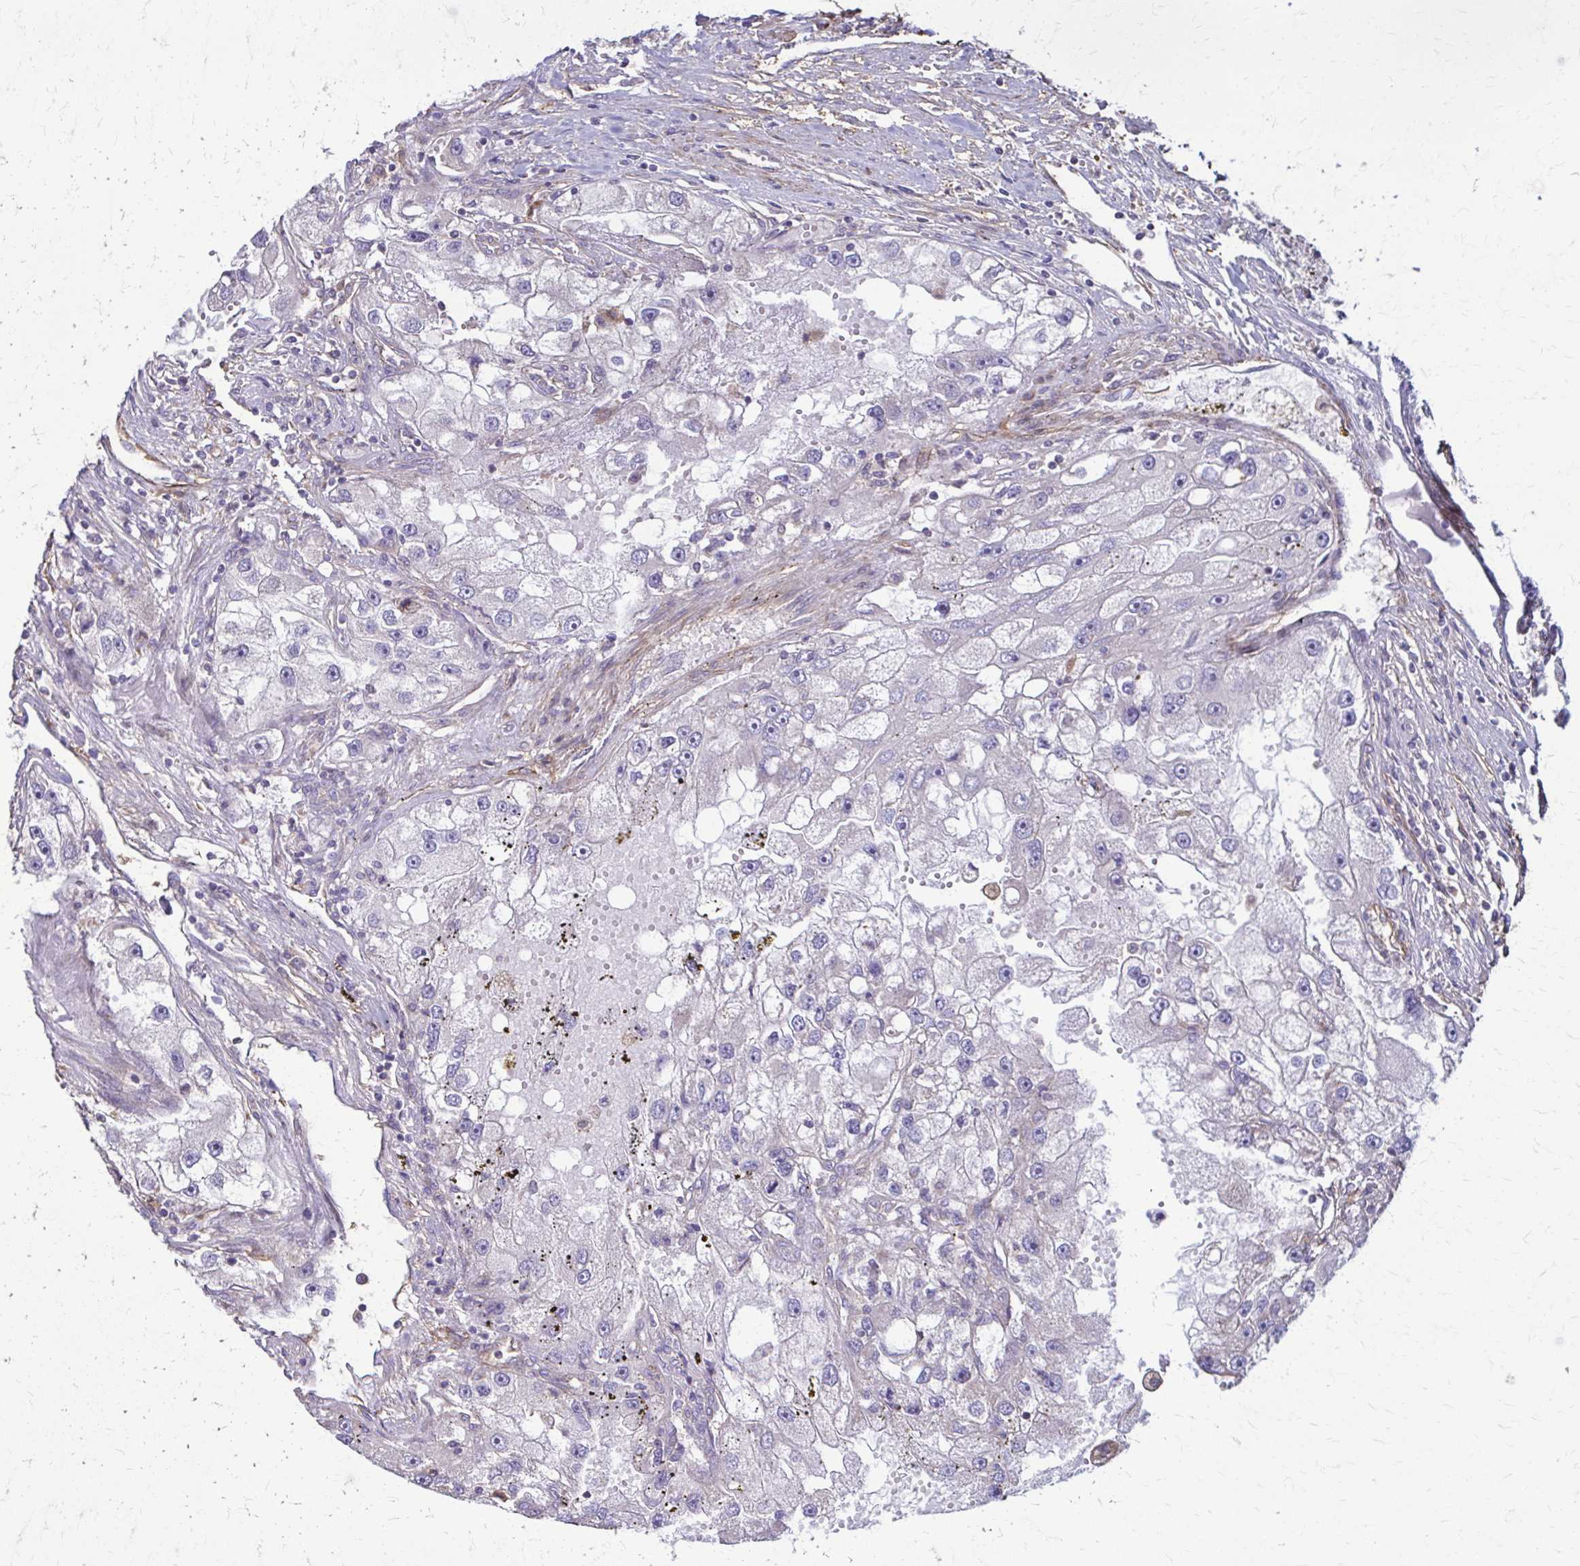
{"staining": {"intensity": "negative", "quantity": "none", "location": "none"}, "tissue": "renal cancer", "cell_type": "Tumor cells", "image_type": "cancer", "snomed": [{"axis": "morphology", "description": "Adenocarcinoma, NOS"}, {"axis": "topography", "description": "Kidney"}], "caption": "IHC of adenocarcinoma (renal) reveals no expression in tumor cells.", "gene": "DSP", "patient": {"sex": "male", "age": 63}}